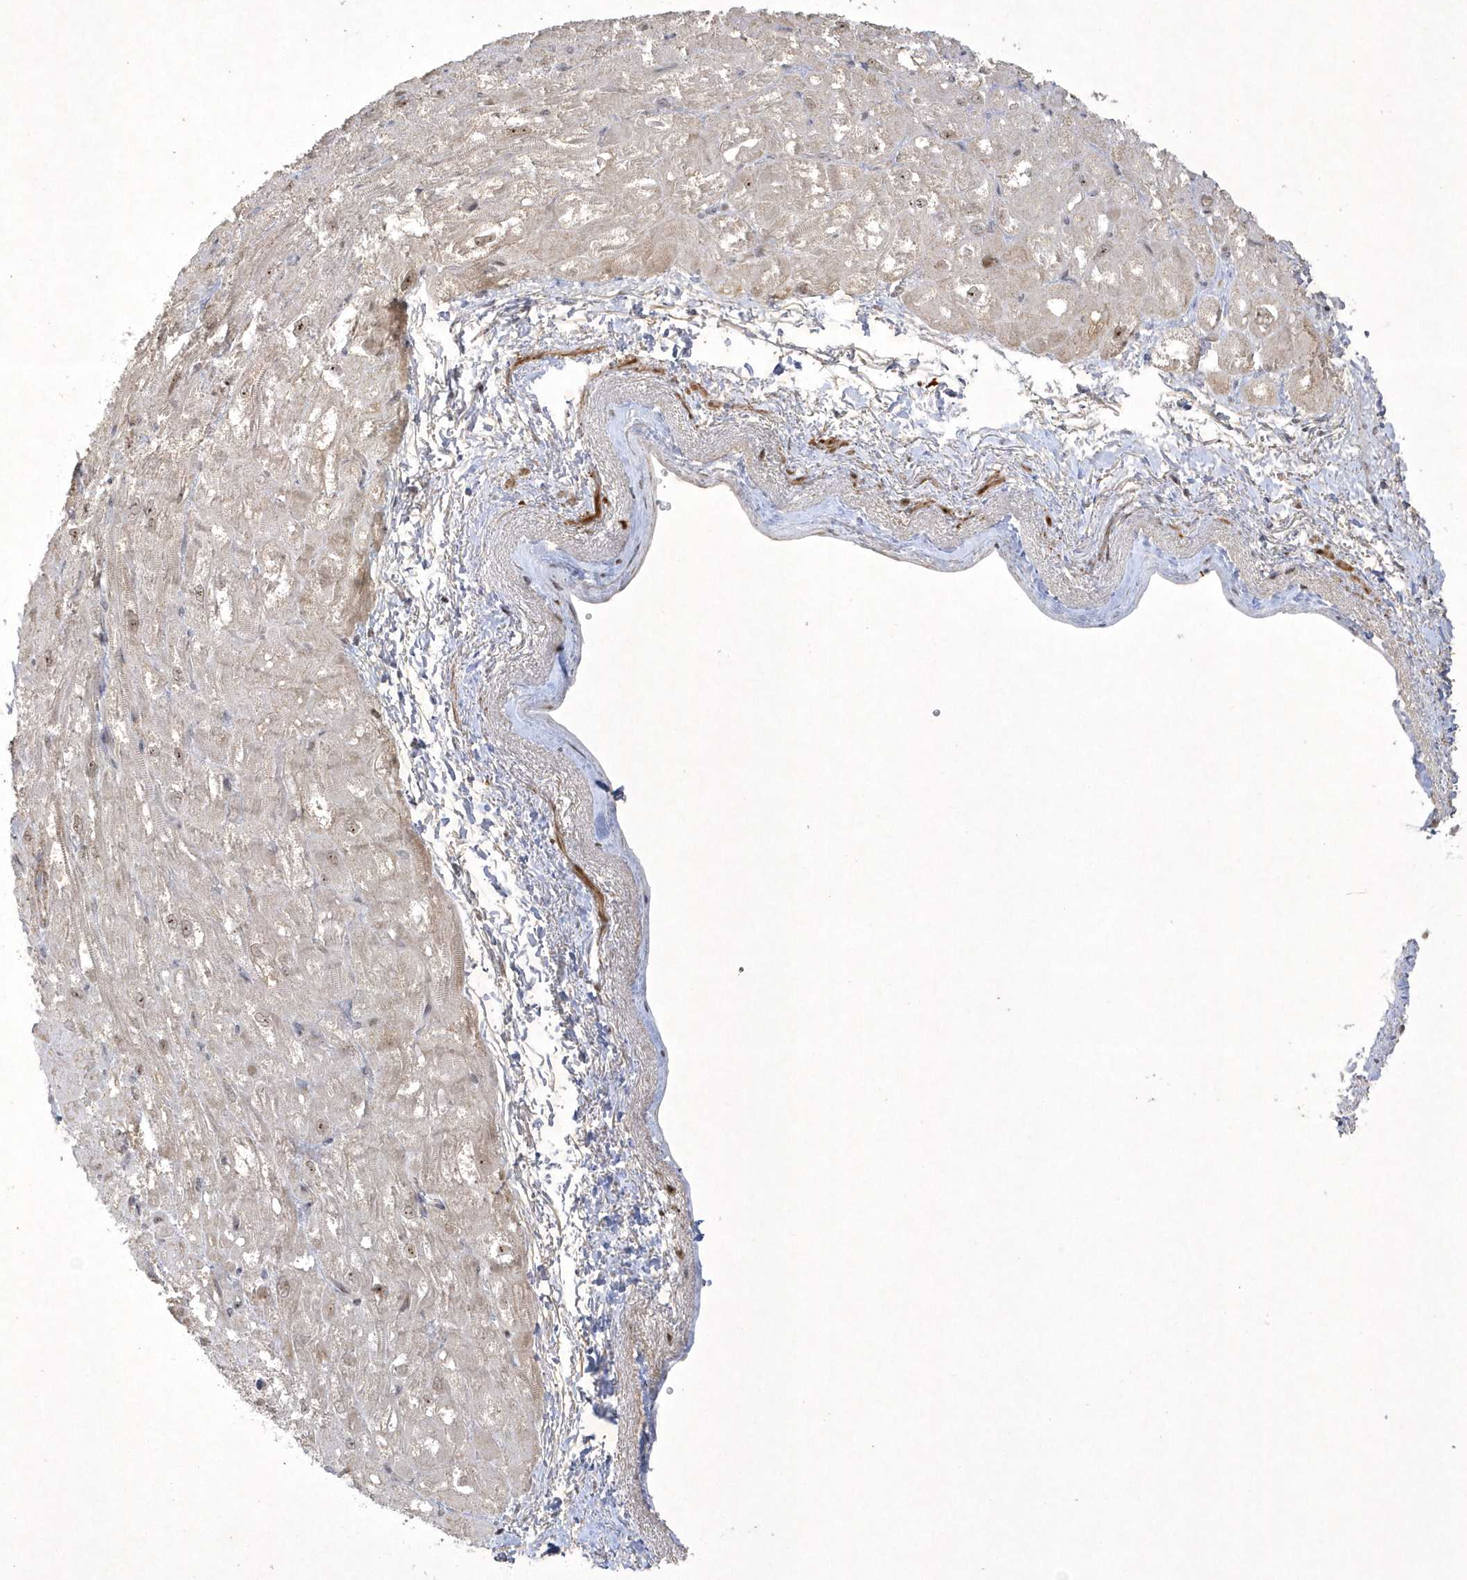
{"staining": {"intensity": "moderate", "quantity": ">75%", "location": "cytoplasmic/membranous,nuclear"}, "tissue": "heart muscle", "cell_type": "Cardiomyocytes", "image_type": "normal", "snomed": [{"axis": "morphology", "description": "Normal tissue, NOS"}, {"axis": "topography", "description": "Heart"}], "caption": "High-magnification brightfield microscopy of benign heart muscle stained with DAB (brown) and counterstained with hematoxylin (blue). cardiomyocytes exhibit moderate cytoplasmic/membranous,nuclear staining is identified in approximately>75% of cells.", "gene": "NPM3", "patient": {"sex": "male", "age": 50}}